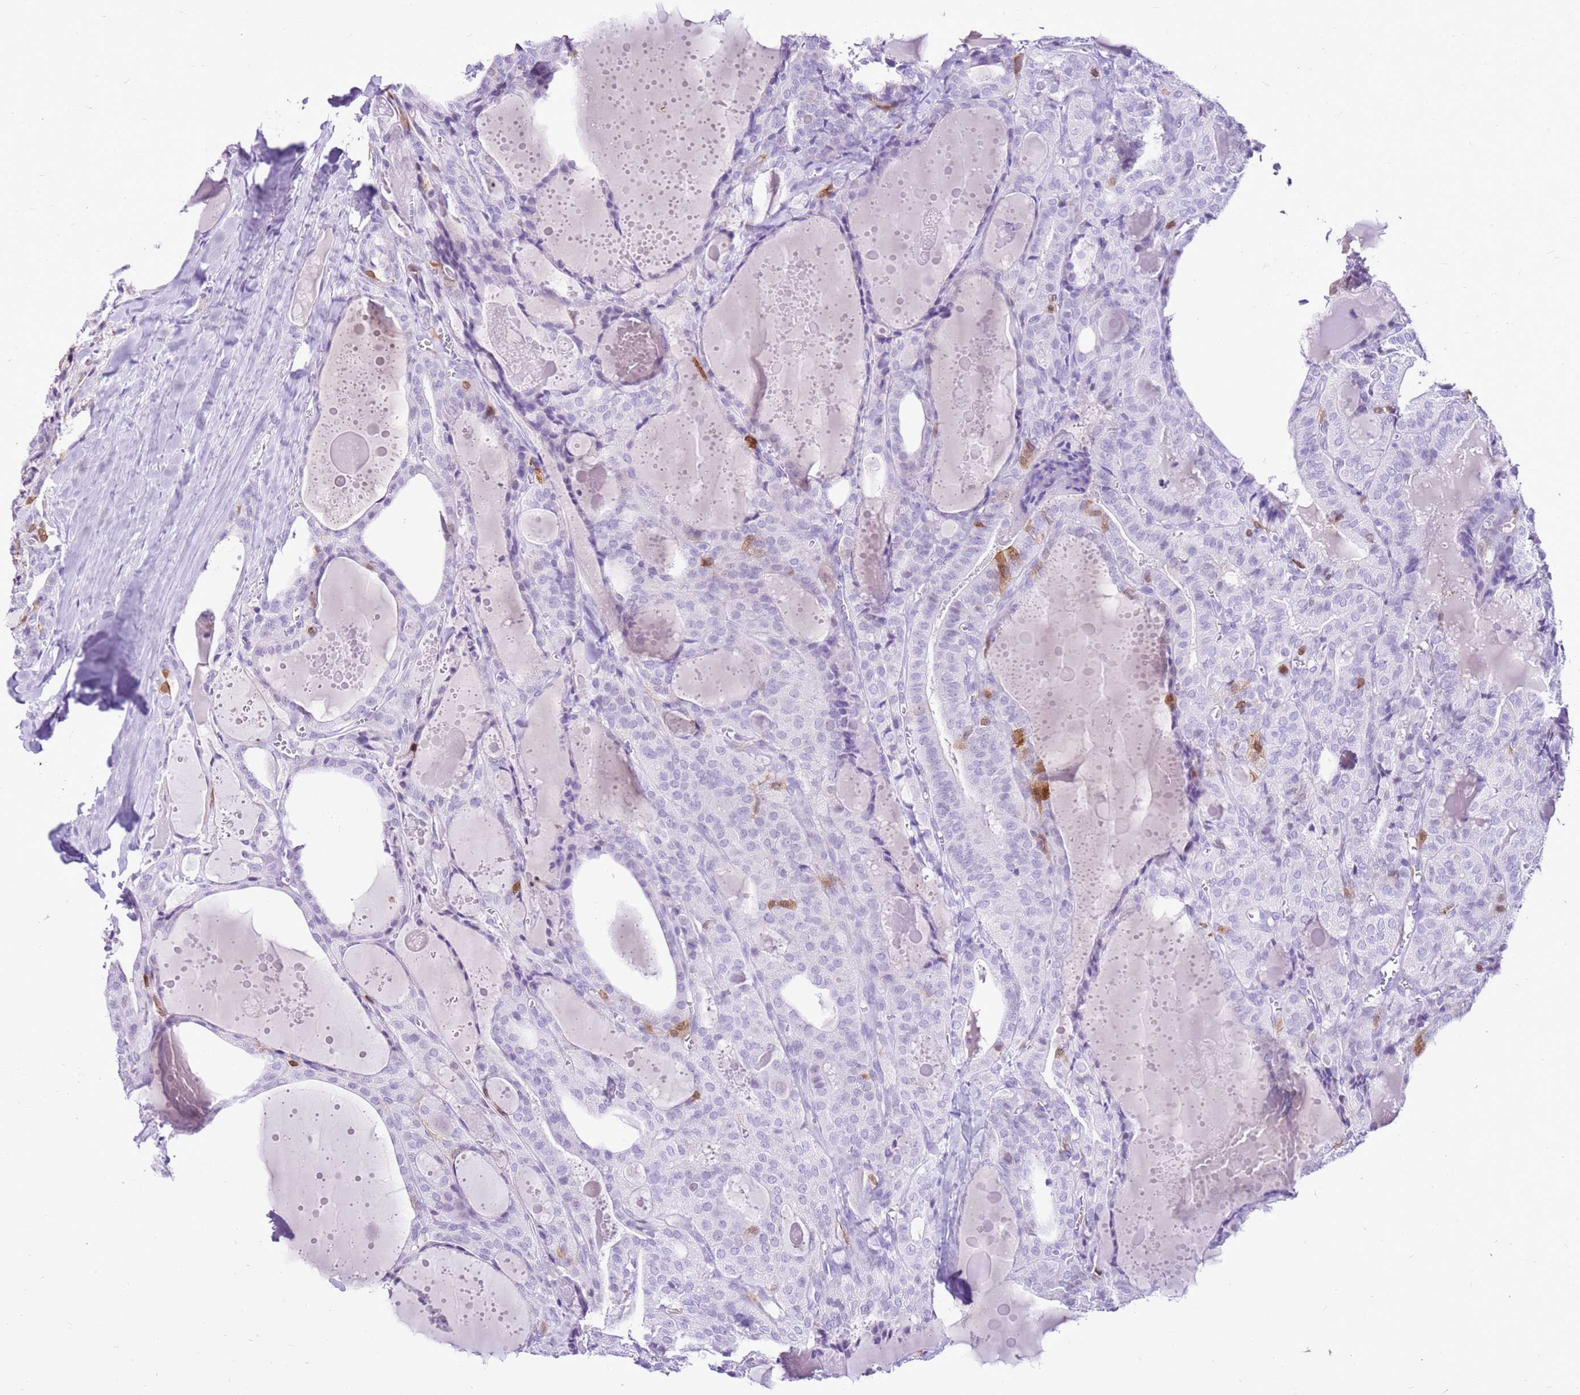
{"staining": {"intensity": "moderate", "quantity": "<25%", "location": "cytoplasmic/membranous,nuclear"}, "tissue": "thyroid cancer", "cell_type": "Tumor cells", "image_type": "cancer", "snomed": [{"axis": "morphology", "description": "Papillary adenocarcinoma, NOS"}, {"axis": "topography", "description": "Thyroid gland"}], "caption": "This is an image of IHC staining of thyroid cancer (papillary adenocarcinoma), which shows moderate expression in the cytoplasmic/membranous and nuclear of tumor cells.", "gene": "SPC25", "patient": {"sex": "male", "age": 52}}